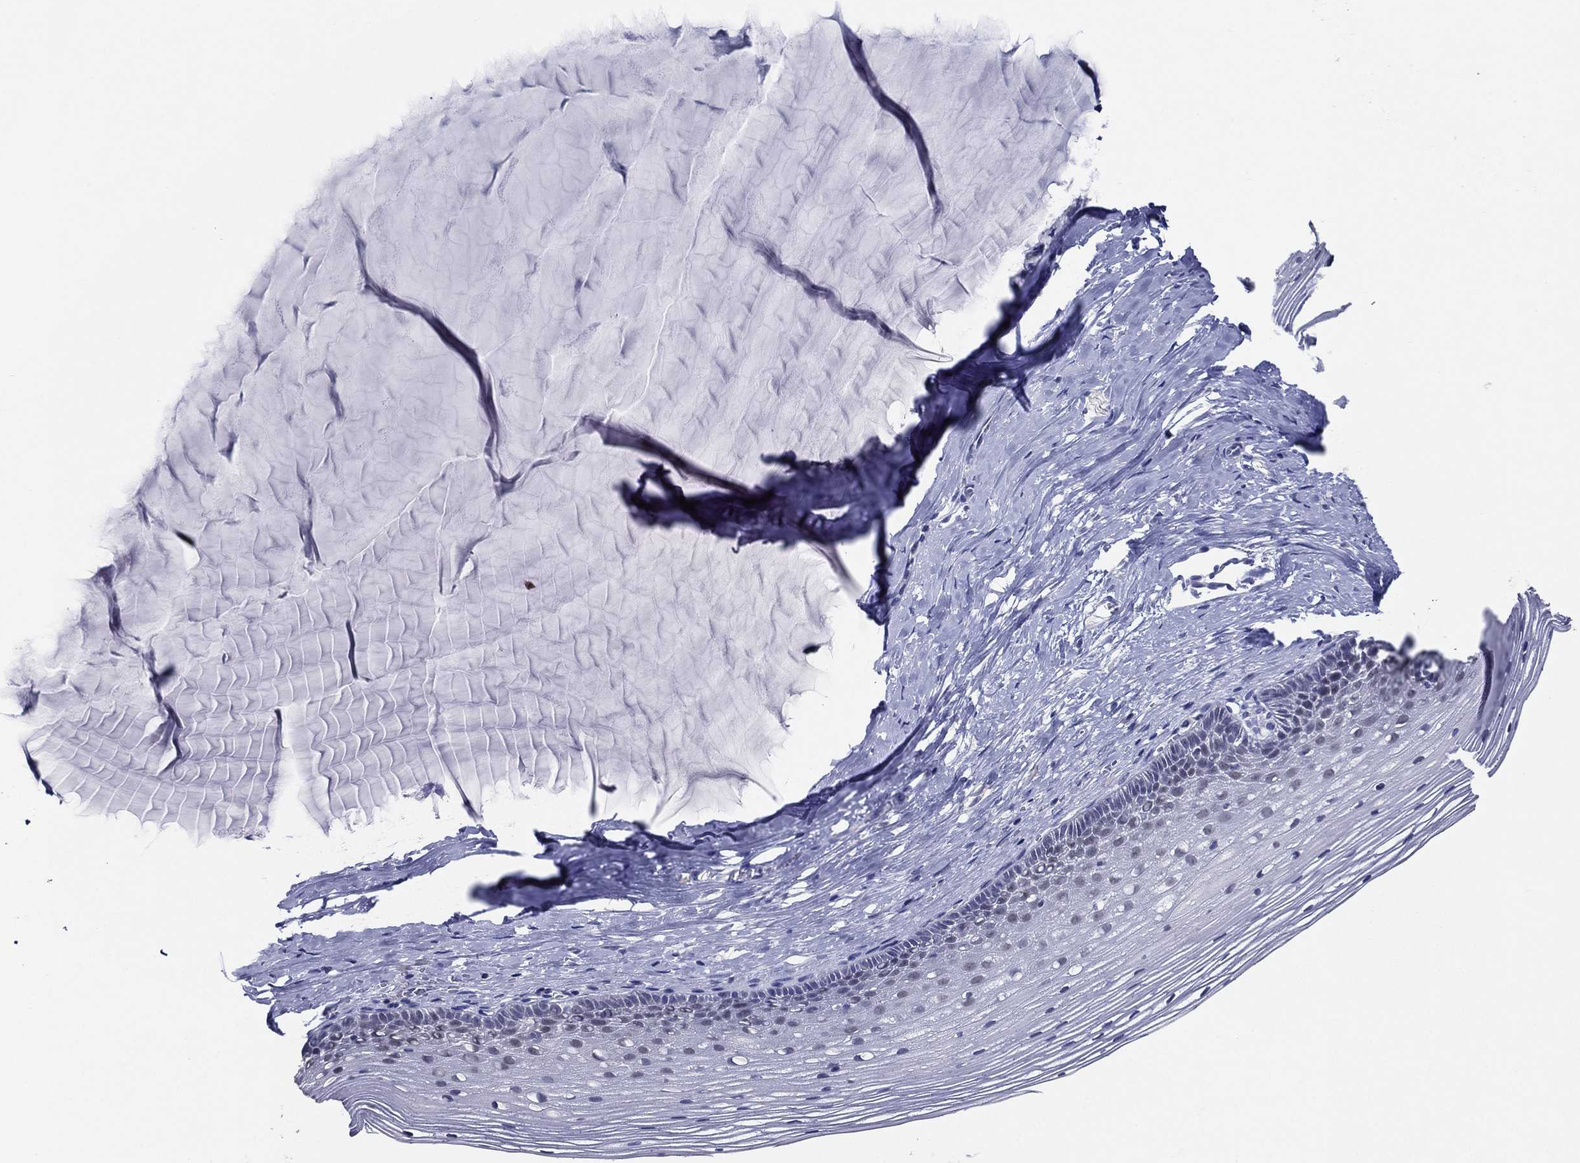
{"staining": {"intensity": "negative", "quantity": "none", "location": "none"}, "tissue": "cervix", "cell_type": "Glandular cells", "image_type": "normal", "snomed": [{"axis": "morphology", "description": "Normal tissue, NOS"}, {"axis": "topography", "description": "Cervix"}], "caption": "A micrograph of human cervix is negative for staining in glandular cells. (DAB immunohistochemistry visualized using brightfield microscopy, high magnification).", "gene": "TFAP2A", "patient": {"sex": "female", "age": 40}}